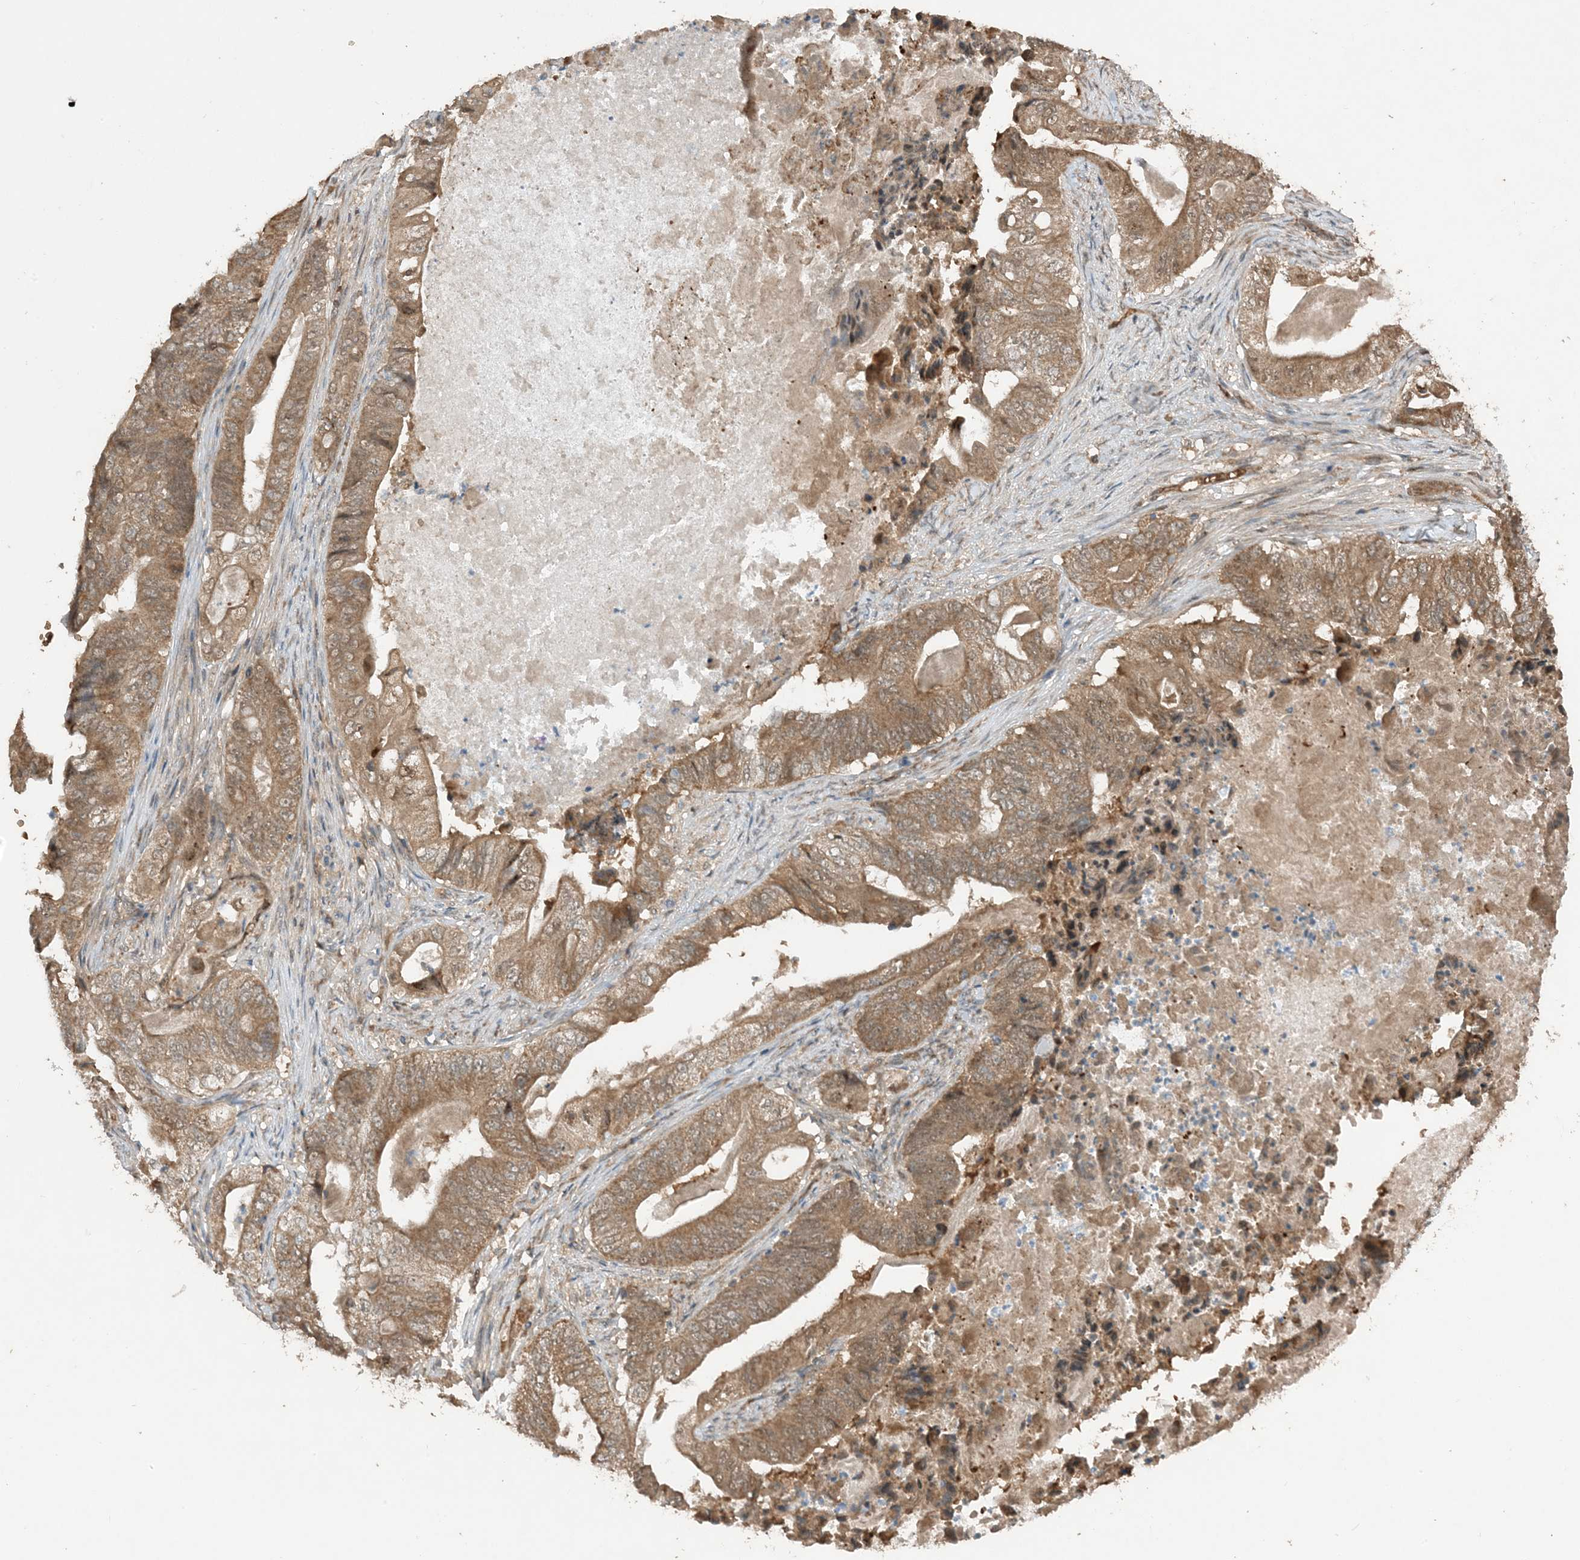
{"staining": {"intensity": "moderate", "quantity": ">75%", "location": "cytoplasmic/membranous"}, "tissue": "stomach cancer", "cell_type": "Tumor cells", "image_type": "cancer", "snomed": [{"axis": "morphology", "description": "Adenocarcinoma, NOS"}, {"axis": "topography", "description": "Stomach"}], "caption": "Tumor cells demonstrate moderate cytoplasmic/membranous expression in about >75% of cells in stomach adenocarcinoma.", "gene": "PUSL1", "patient": {"sex": "female", "age": 73}}